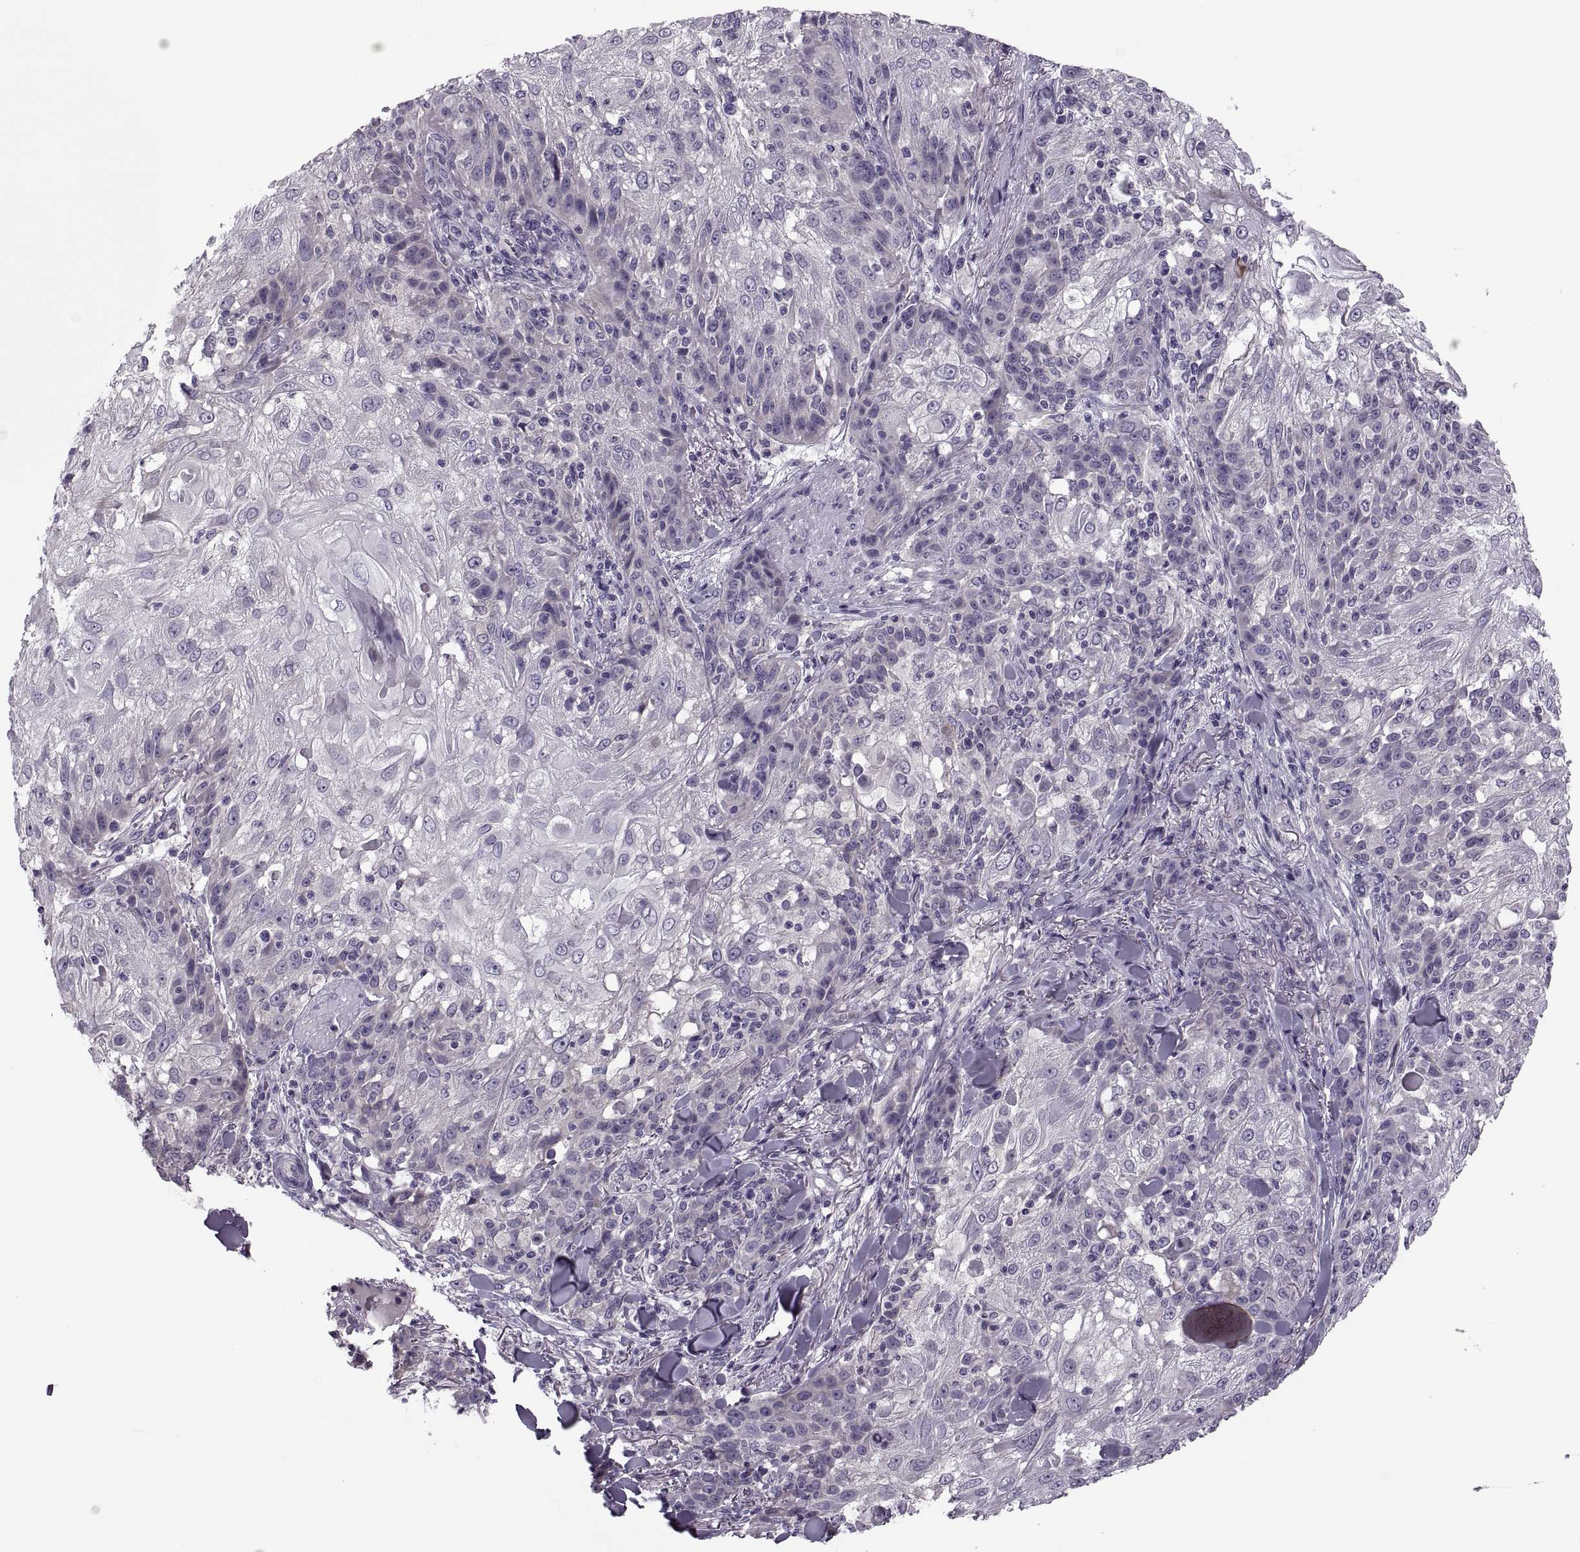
{"staining": {"intensity": "negative", "quantity": "none", "location": "none"}, "tissue": "skin cancer", "cell_type": "Tumor cells", "image_type": "cancer", "snomed": [{"axis": "morphology", "description": "Normal tissue, NOS"}, {"axis": "morphology", "description": "Squamous cell carcinoma, NOS"}, {"axis": "topography", "description": "Skin"}], "caption": "Image shows no protein positivity in tumor cells of skin cancer tissue.", "gene": "PRSS54", "patient": {"sex": "female", "age": 83}}